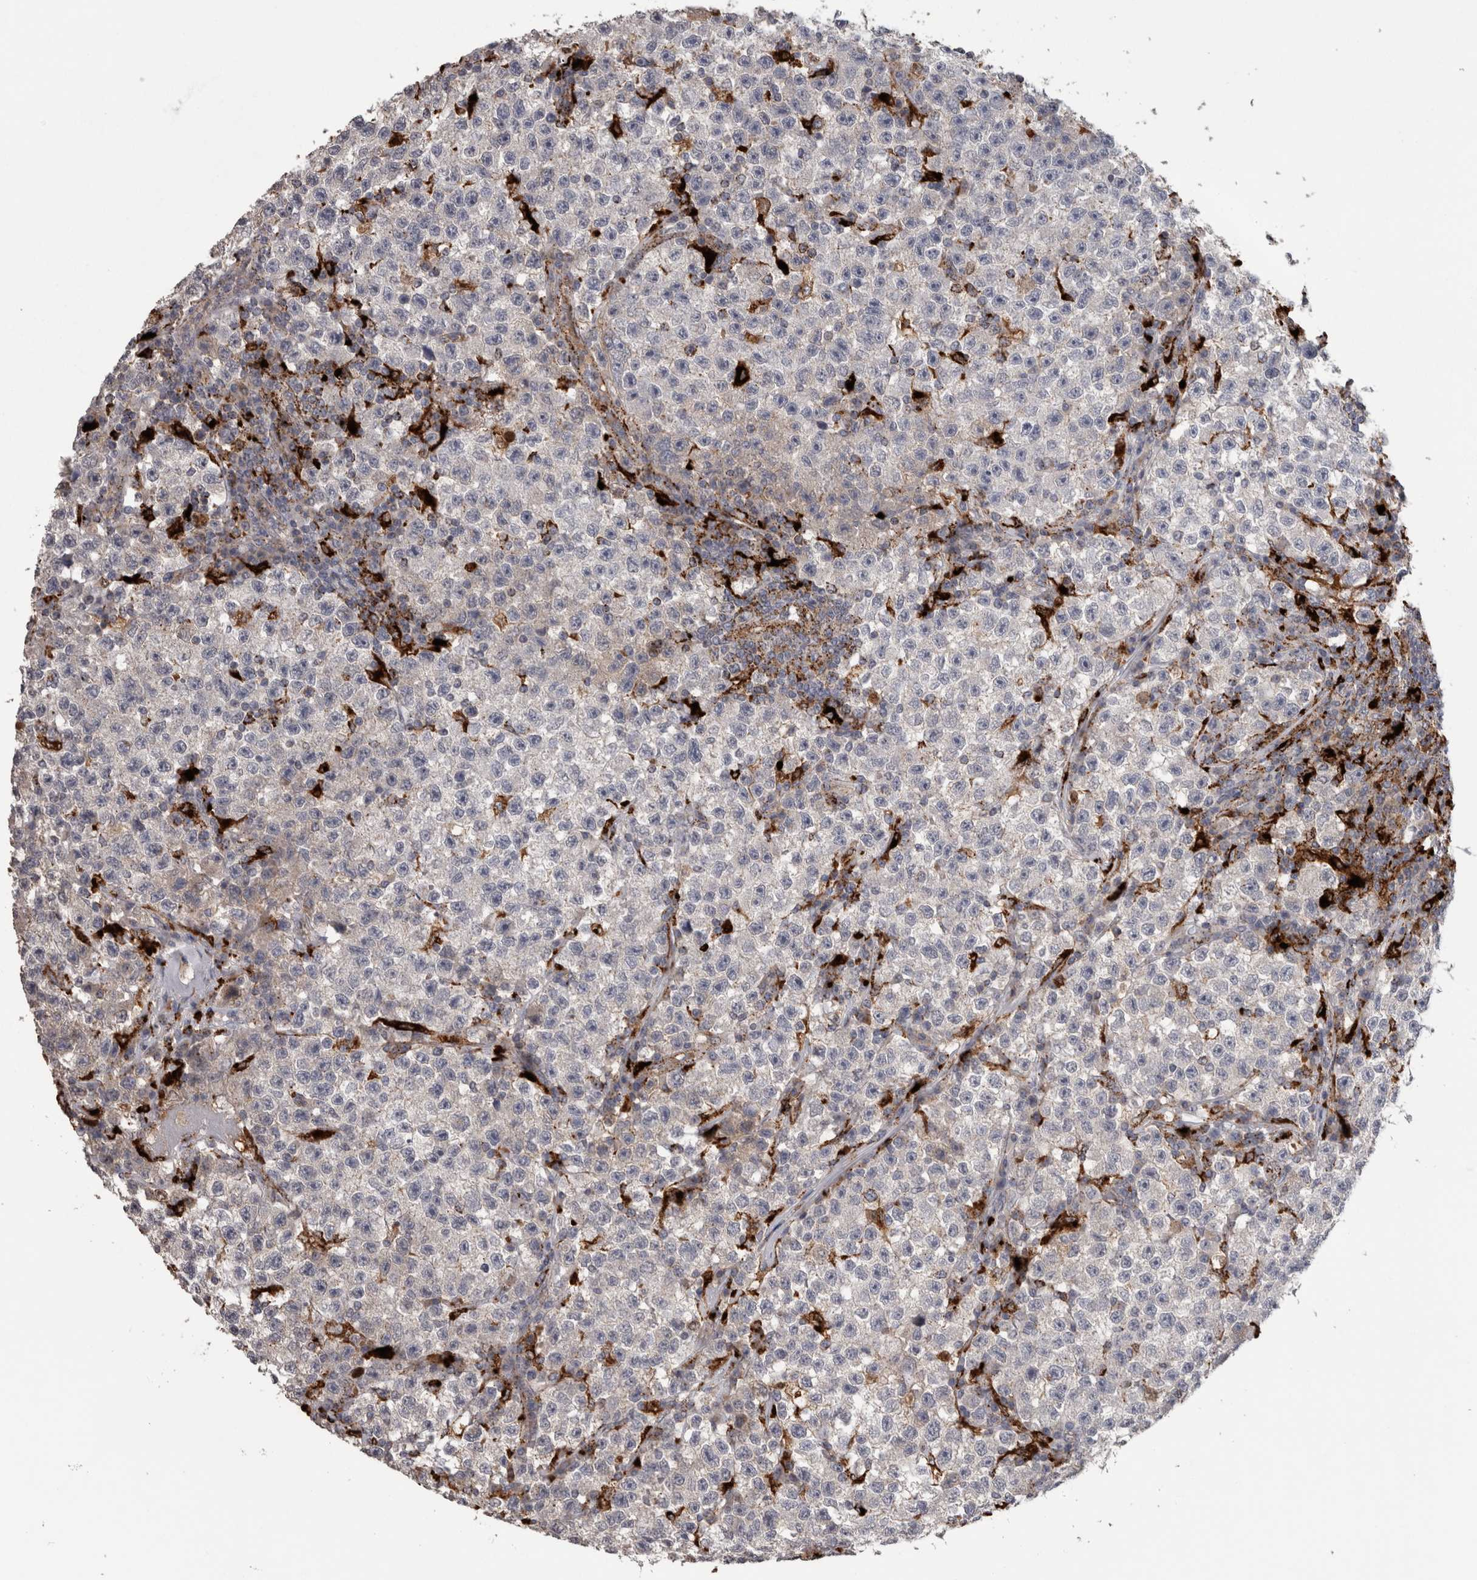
{"staining": {"intensity": "negative", "quantity": "none", "location": "none"}, "tissue": "testis cancer", "cell_type": "Tumor cells", "image_type": "cancer", "snomed": [{"axis": "morphology", "description": "Seminoma, NOS"}, {"axis": "topography", "description": "Testis"}], "caption": "Testis cancer was stained to show a protein in brown. There is no significant expression in tumor cells.", "gene": "CTSZ", "patient": {"sex": "male", "age": 22}}